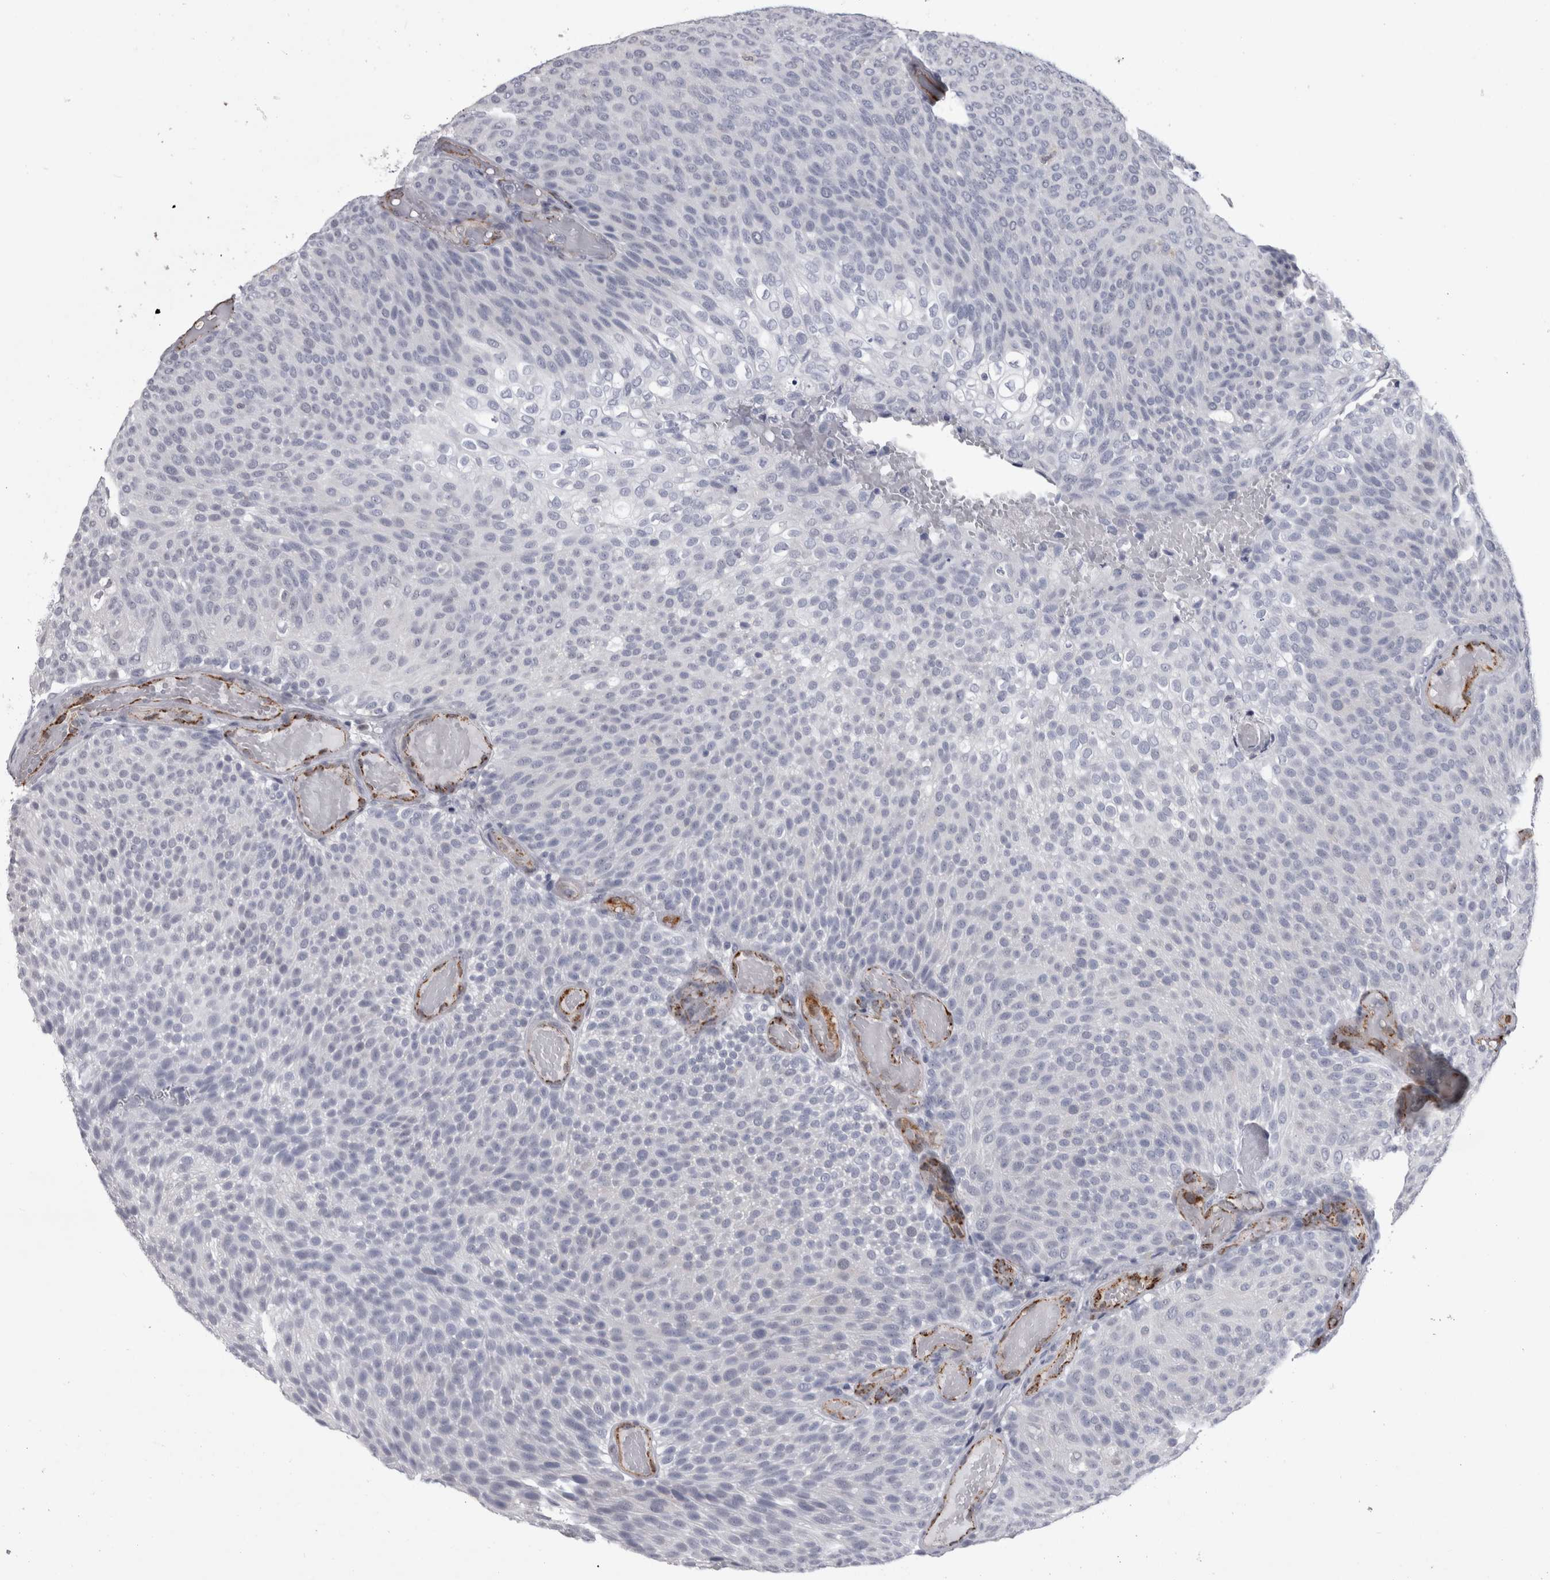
{"staining": {"intensity": "negative", "quantity": "none", "location": "none"}, "tissue": "urothelial cancer", "cell_type": "Tumor cells", "image_type": "cancer", "snomed": [{"axis": "morphology", "description": "Urothelial carcinoma, Low grade"}, {"axis": "topography", "description": "Urinary bladder"}], "caption": "Tumor cells show no significant staining in low-grade urothelial carcinoma.", "gene": "ACOT7", "patient": {"sex": "male", "age": 78}}